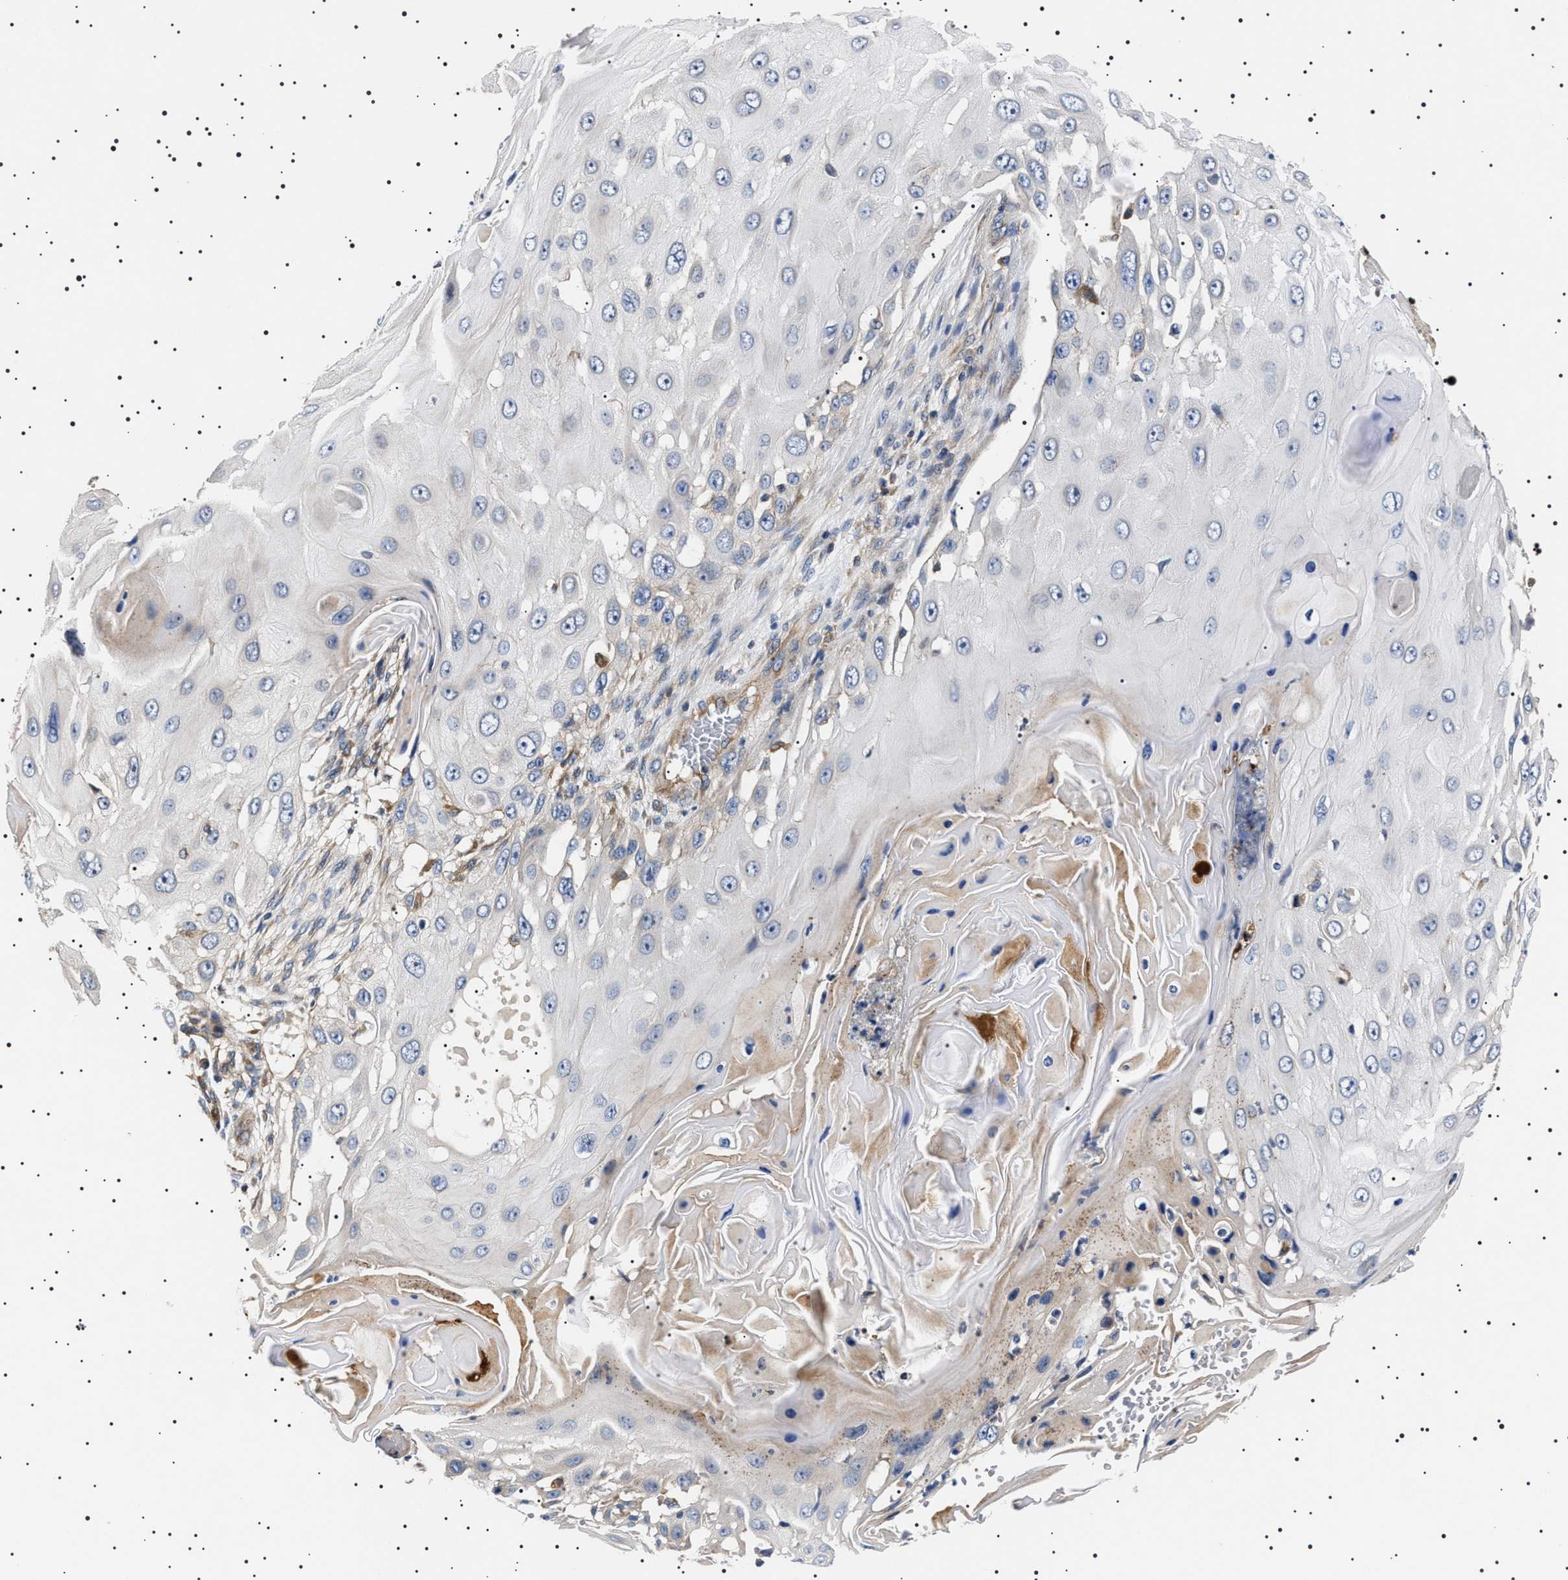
{"staining": {"intensity": "negative", "quantity": "none", "location": "none"}, "tissue": "skin cancer", "cell_type": "Tumor cells", "image_type": "cancer", "snomed": [{"axis": "morphology", "description": "Squamous cell carcinoma, NOS"}, {"axis": "topography", "description": "Skin"}], "caption": "Micrograph shows no significant protein expression in tumor cells of skin cancer.", "gene": "SLC4A7", "patient": {"sex": "female", "age": 44}}